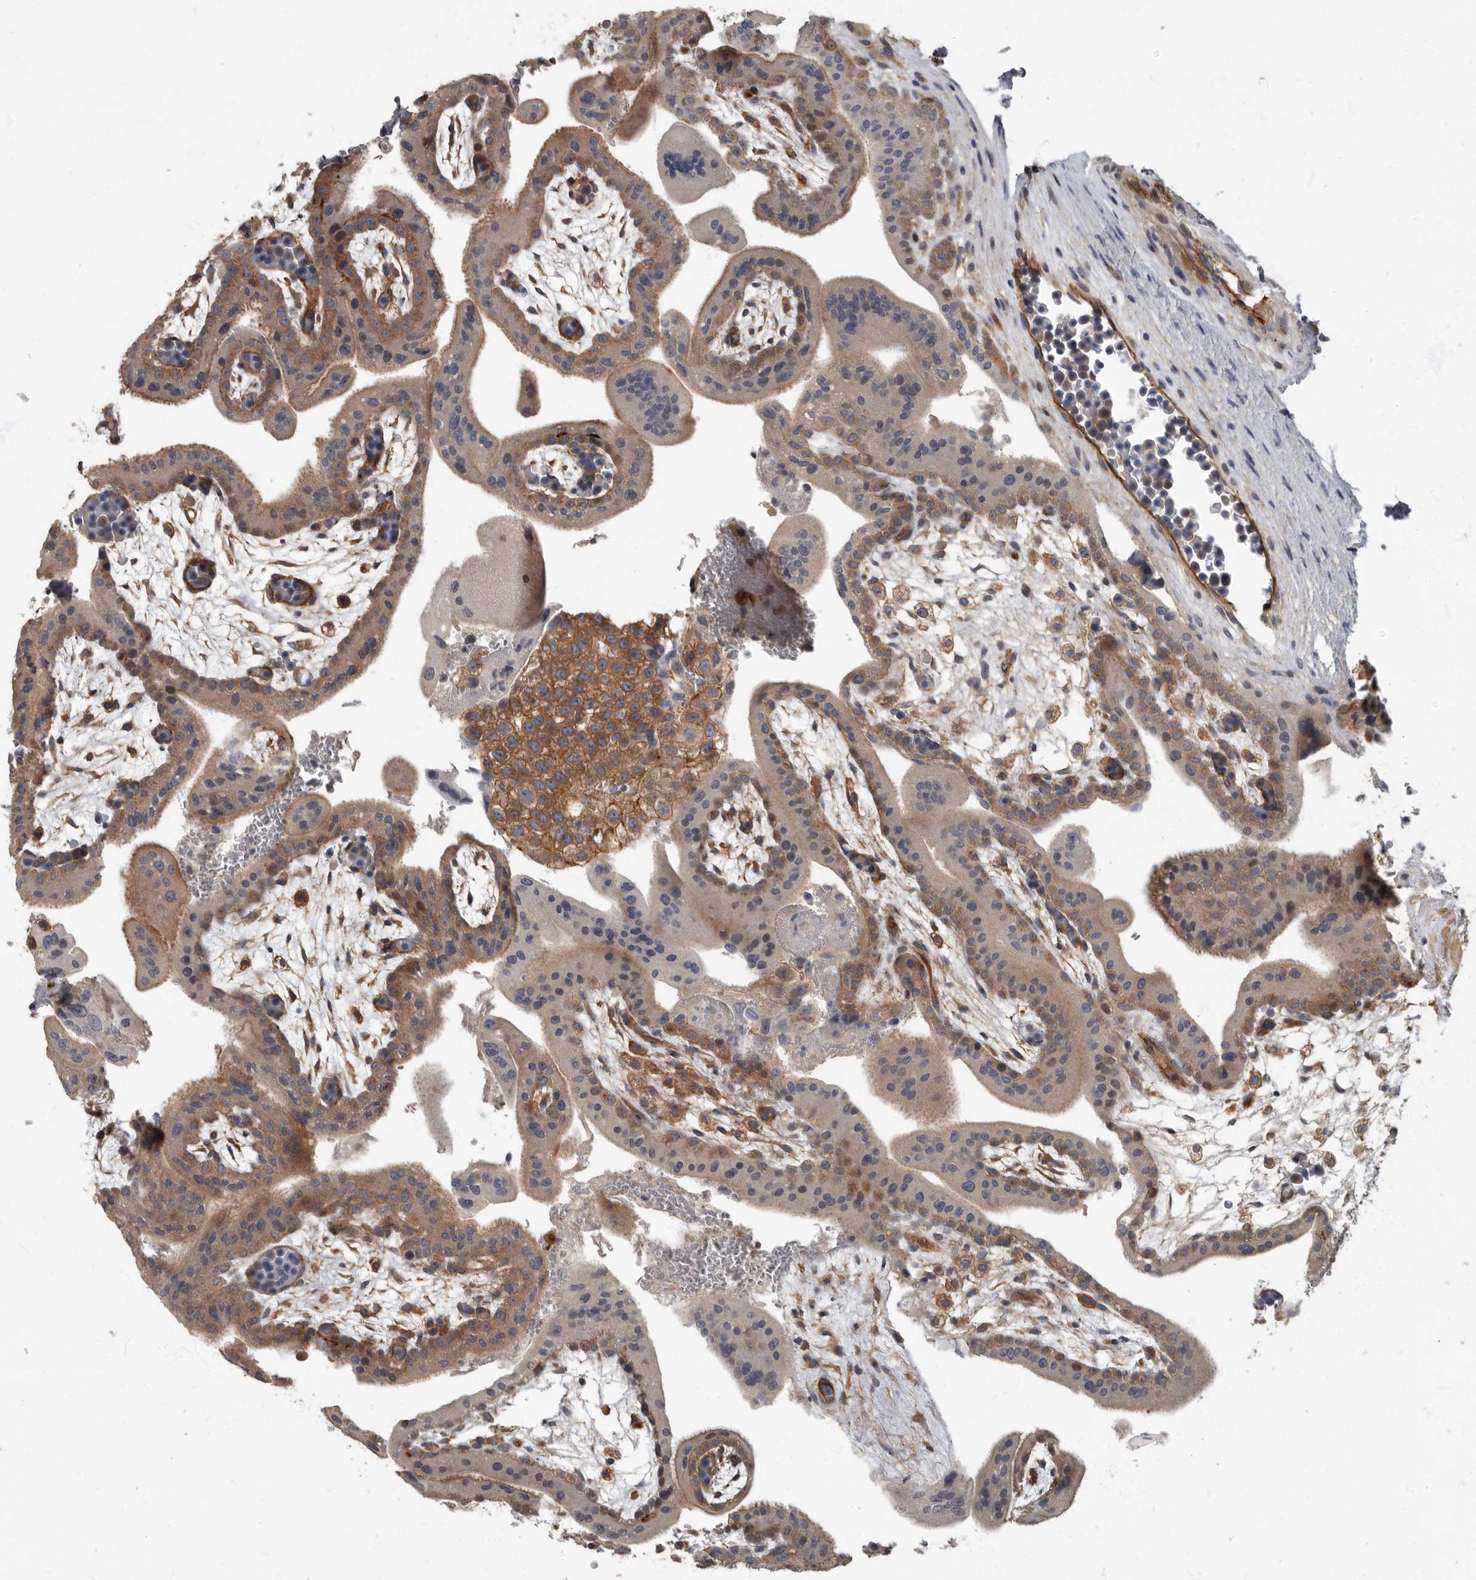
{"staining": {"intensity": "moderate", "quantity": ">75%", "location": "cytoplasmic/membranous"}, "tissue": "placenta", "cell_type": "Decidual cells", "image_type": "normal", "snomed": [{"axis": "morphology", "description": "Normal tissue, NOS"}, {"axis": "topography", "description": "Placenta"}], "caption": "Moderate cytoplasmic/membranous protein positivity is appreciated in approximately >75% of decidual cells in placenta. (DAB = brown stain, brightfield microscopy at high magnification).", "gene": "PDK1", "patient": {"sex": "female", "age": 35}}